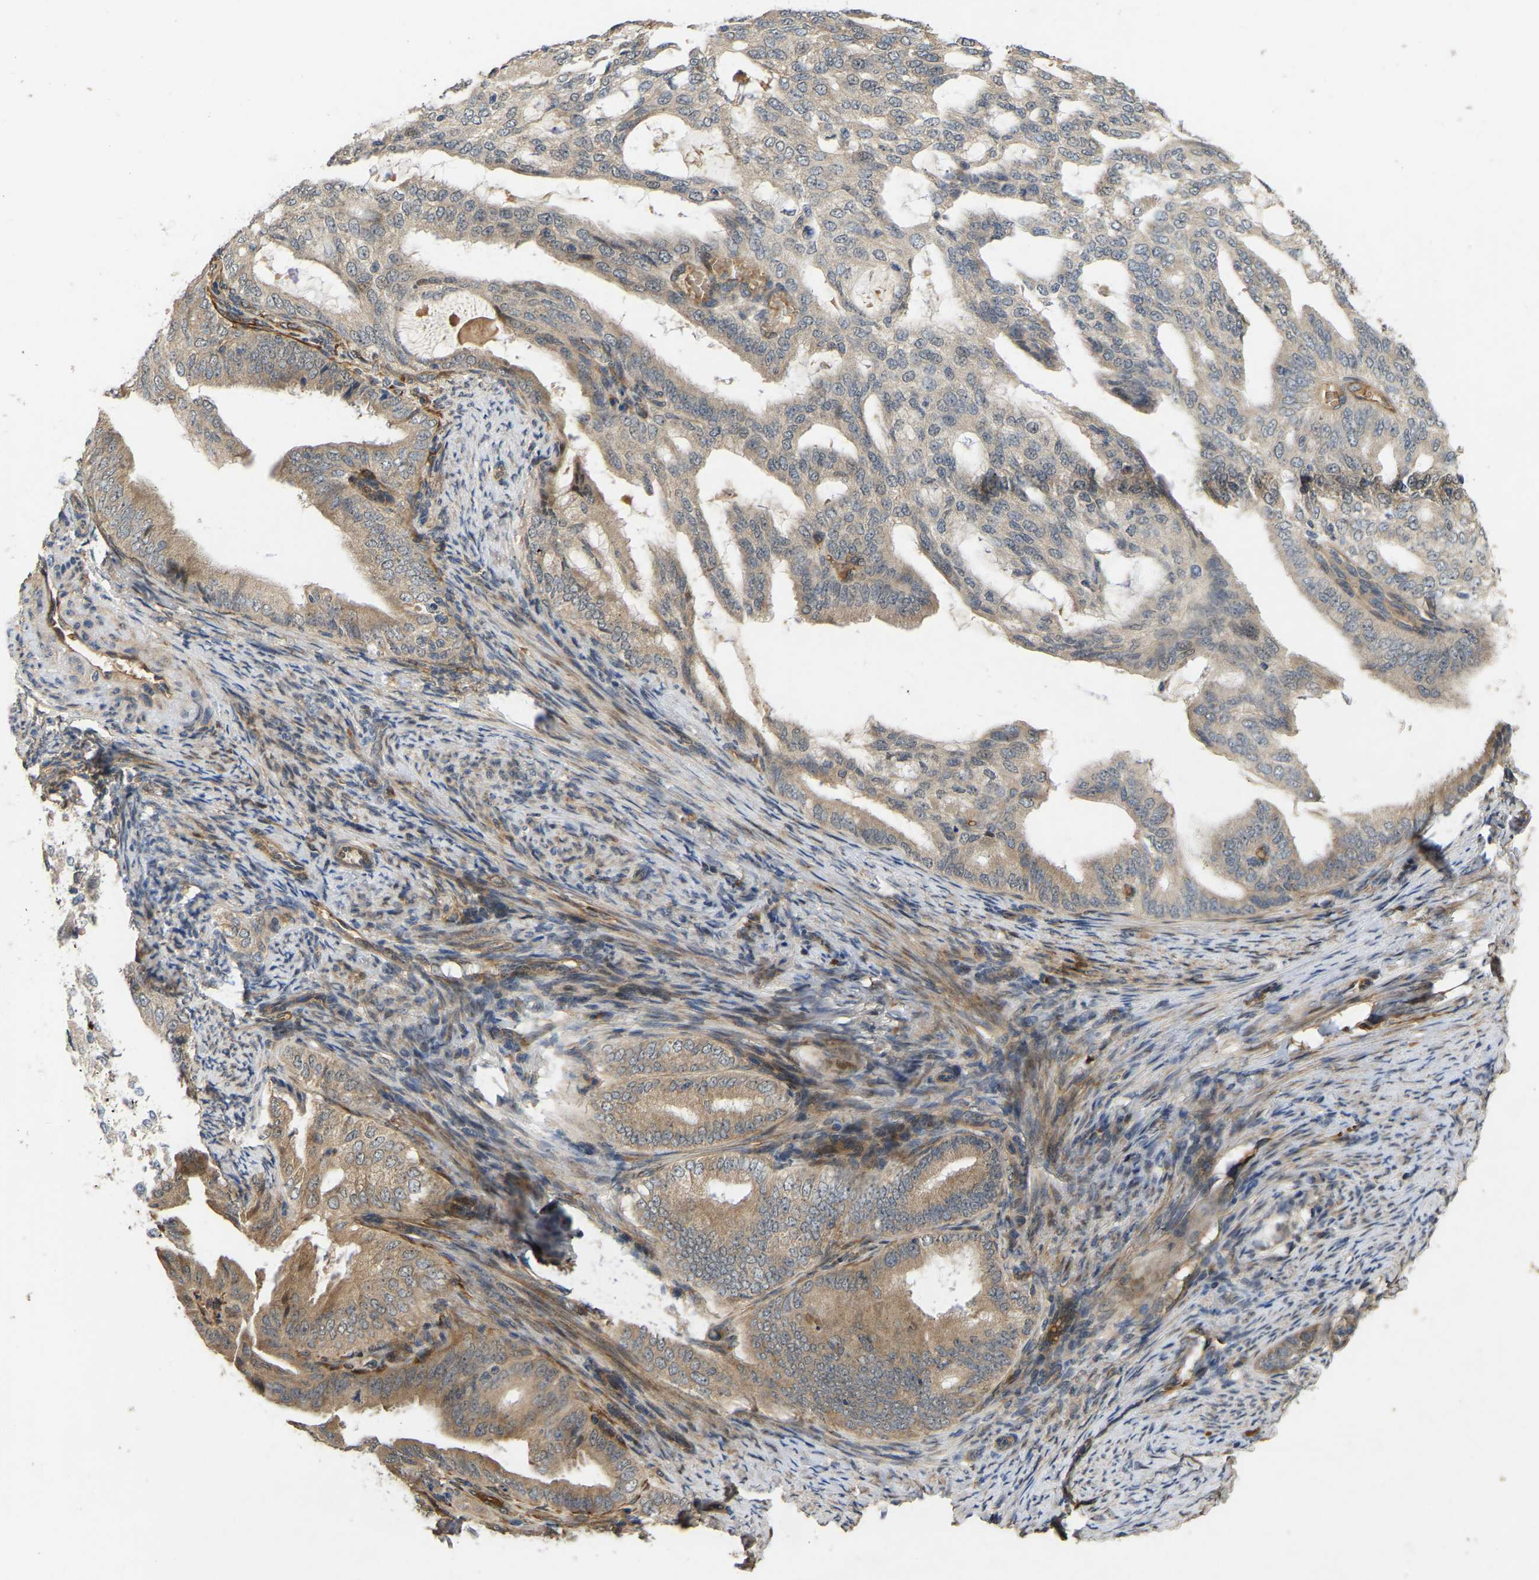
{"staining": {"intensity": "weak", "quantity": ">75%", "location": "cytoplasmic/membranous"}, "tissue": "endometrial cancer", "cell_type": "Tumor cells", "image_type": "cancer", "snomed": [{"axis": "morphology", "description": "Adenocarcinoma, NOS"}, {"axis": "topography", "description": "Endometrium"}], "caption": "Immunohistochemical staining of endometrial adenocarcinoma displays weak cytoplasmic/membranous protein expression in approximately >75% of tumor cells.", "gene": "LIMK2", "patient": {"sex": "female", "age": 58}}